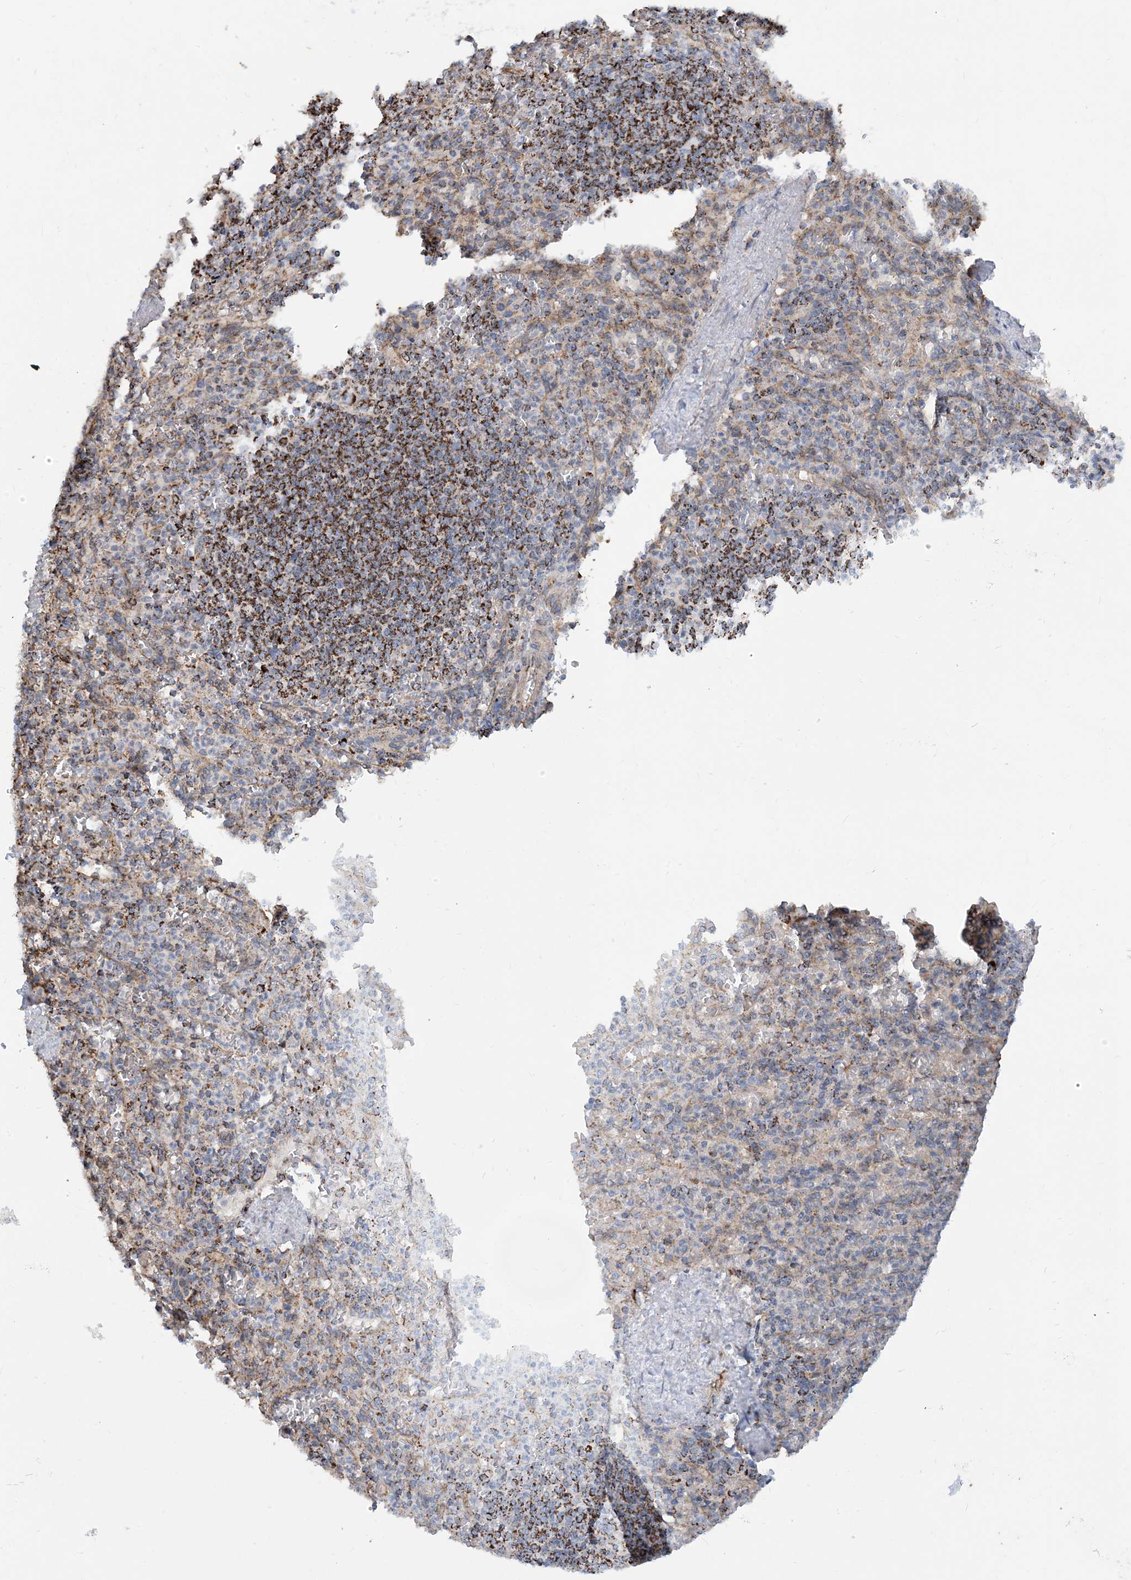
{"staining": {"intensity": "negative", "quantity": "none", "location": "none"}, "tissue": "spleen", "cell_type": "Cells in red pulp", "image_type": "normal", "snomed": [{"axis": "morphology", "description": "Normal tissue, NOS"}, {"axis": "topography", "description": "Spleen"}], "caption": "DAB immunohistochemical staining of unremarkable spleen demonstrates no significant positivity in cells in red pulp. (DAB IHC, high magnification).", "gene": "PCDHGA1", "patient": {"sex": "female", "age": 74}}